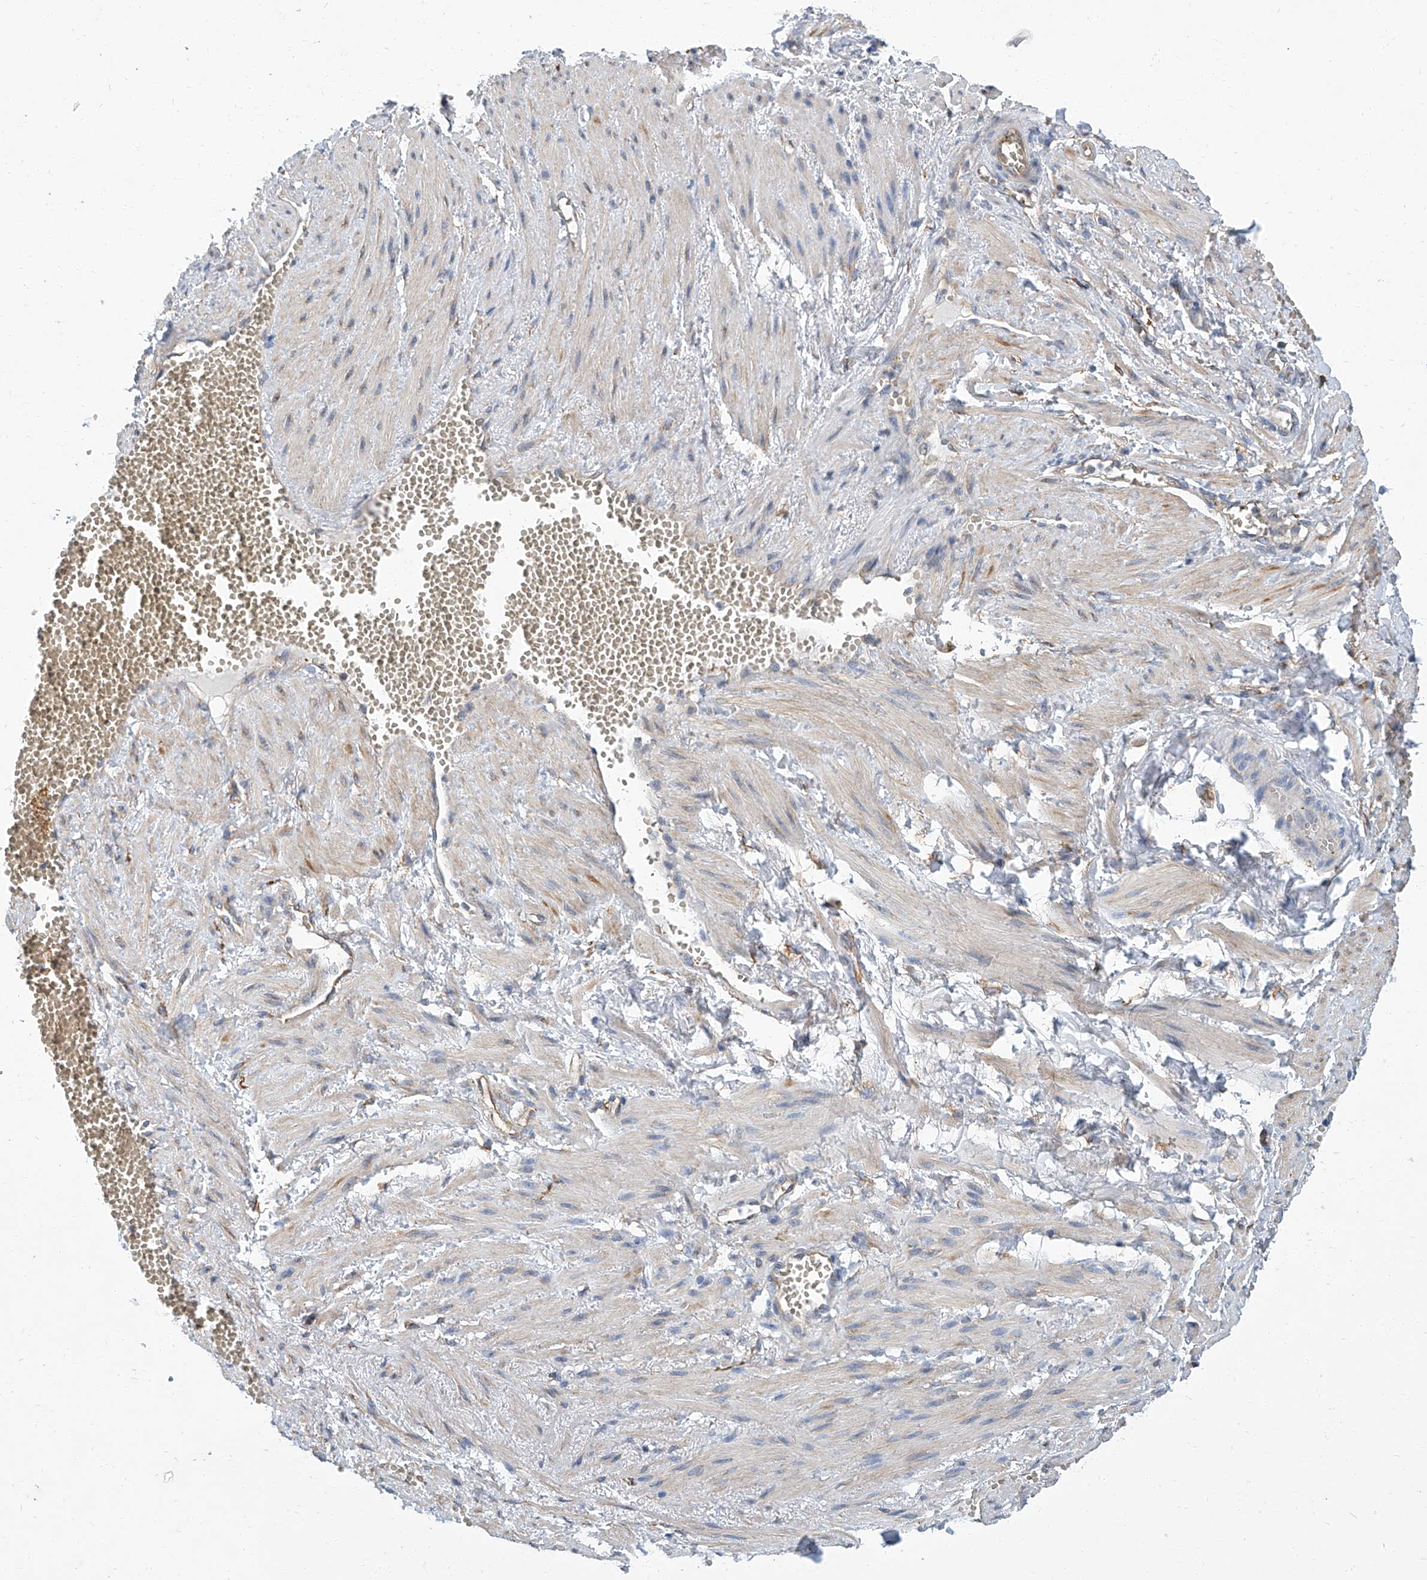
{"staining": {"intensity": "negative", "quantity": "none", "location": "none"}, "tissue": "adipose tissue", "cell_type": "Adipocytes", "image_type": "normal", "snomed": [{"axis": "morphology", "description": "Normal tissue, NOS"}, {"axis": "topography", "description": "Smooth muscle"}, {"axis": "topography", "description": "Peripheral nerve tissue"}], "caption": "DAB (3,3'-diaminobenzidine) immunohistochemical staining of benign adipose tissue exhibits no significant expression in adipocytes.", "gene": "PSMB10", "patient": {"sex": "female", "age": 39}}